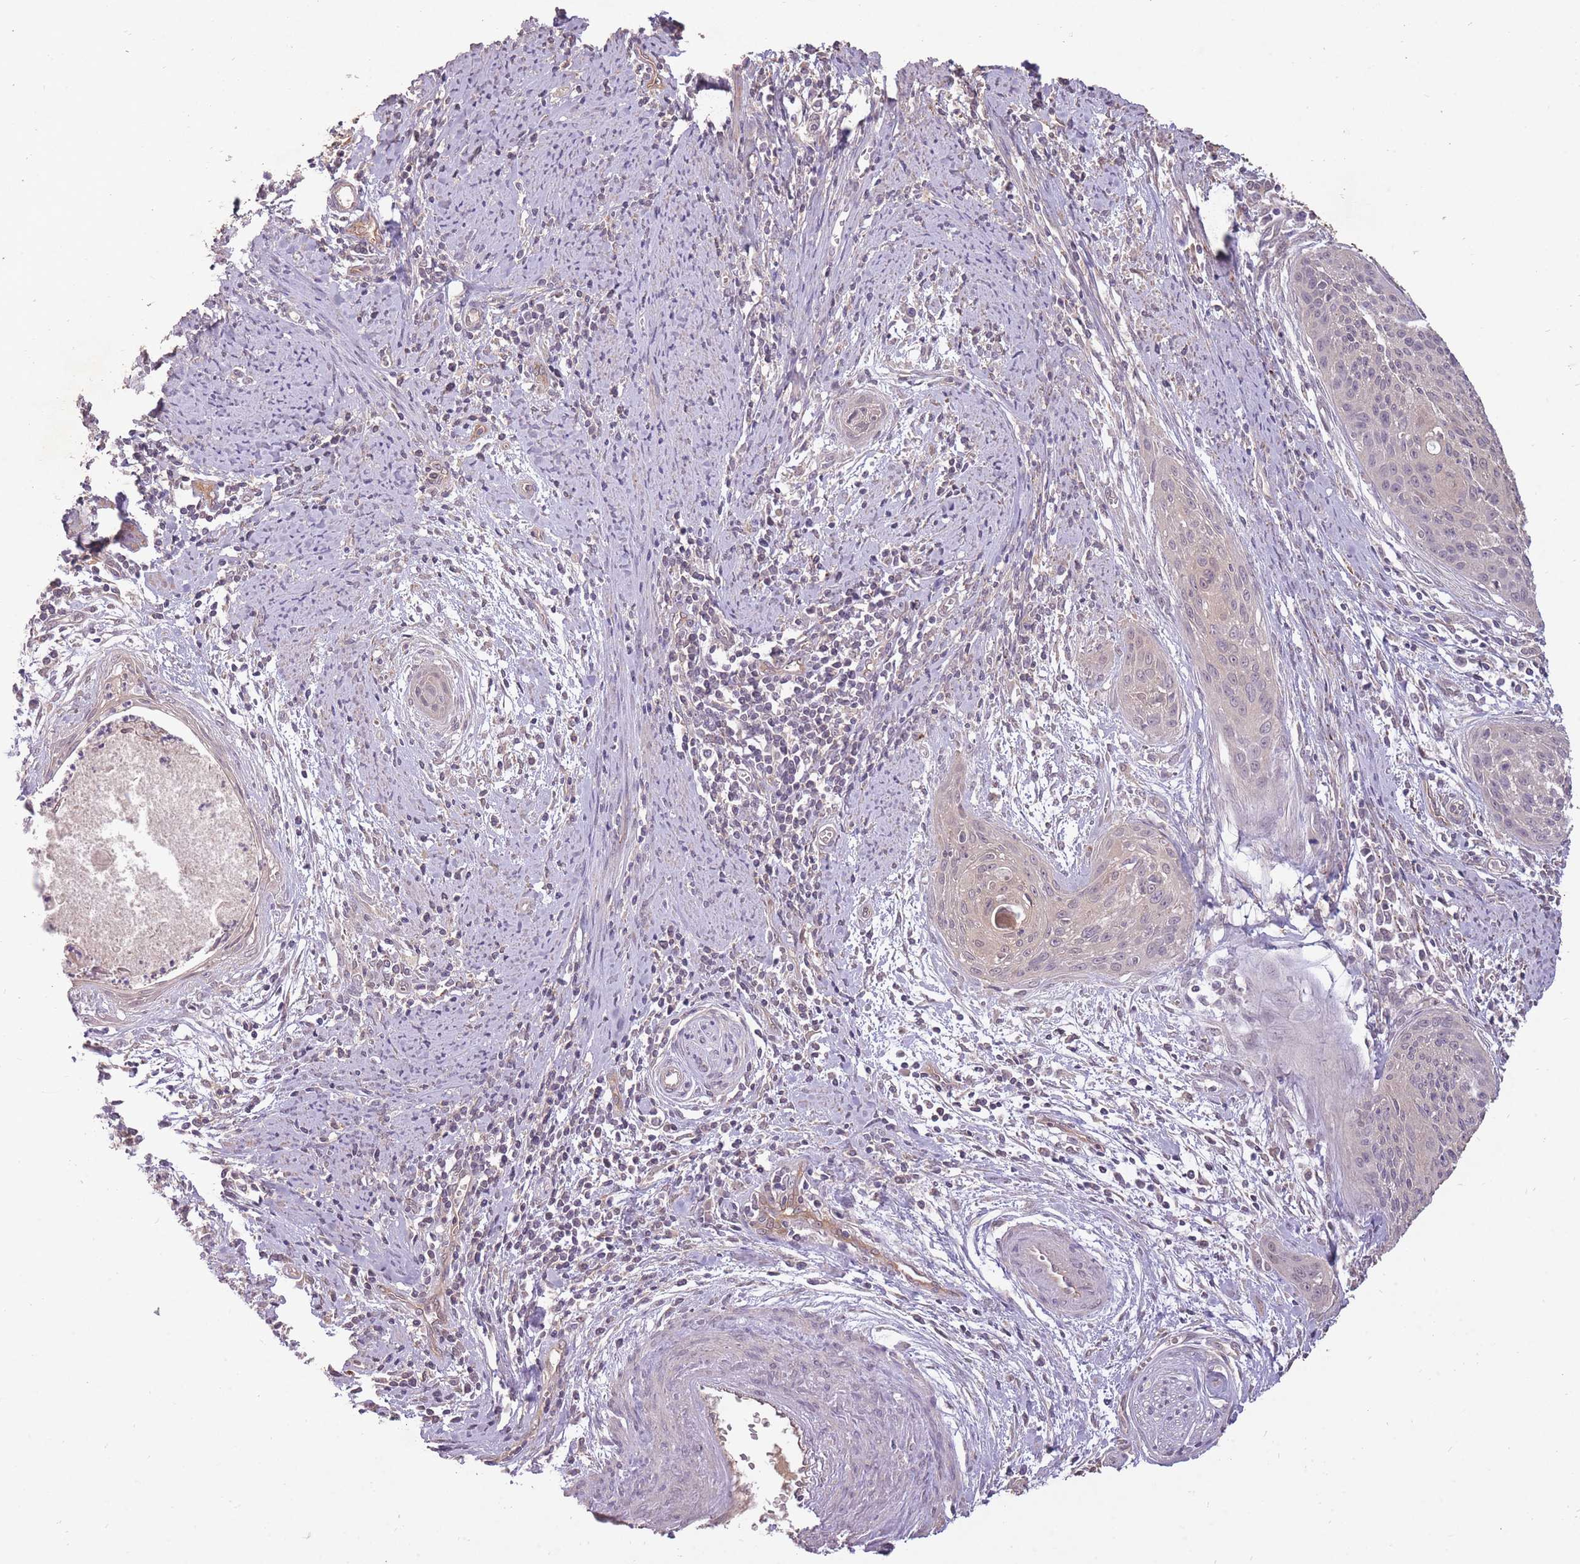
{"staining": {"intensity": "negative", "quantity": "none", "location": "none"}, "tissue": "cervical cancer", "cell_type": "Tumor cells", "image_type": "cancer", "snomed": [{"axis": "morphology", "description": "Squamous cell carcinoma, NOS"}, {"axis": "topography", "description": "Cervix"}], "caption": "An image of squamous cell carcinoma (cervical) stained for a protein exhibits no brown staining in tumor cells. (DAB (3,3'-diaminobenzidine) immunohistochemistry with hematoxylin counter stain).", "gene": "LRATD2", "patient": {"sex": "female", "age": 55}}